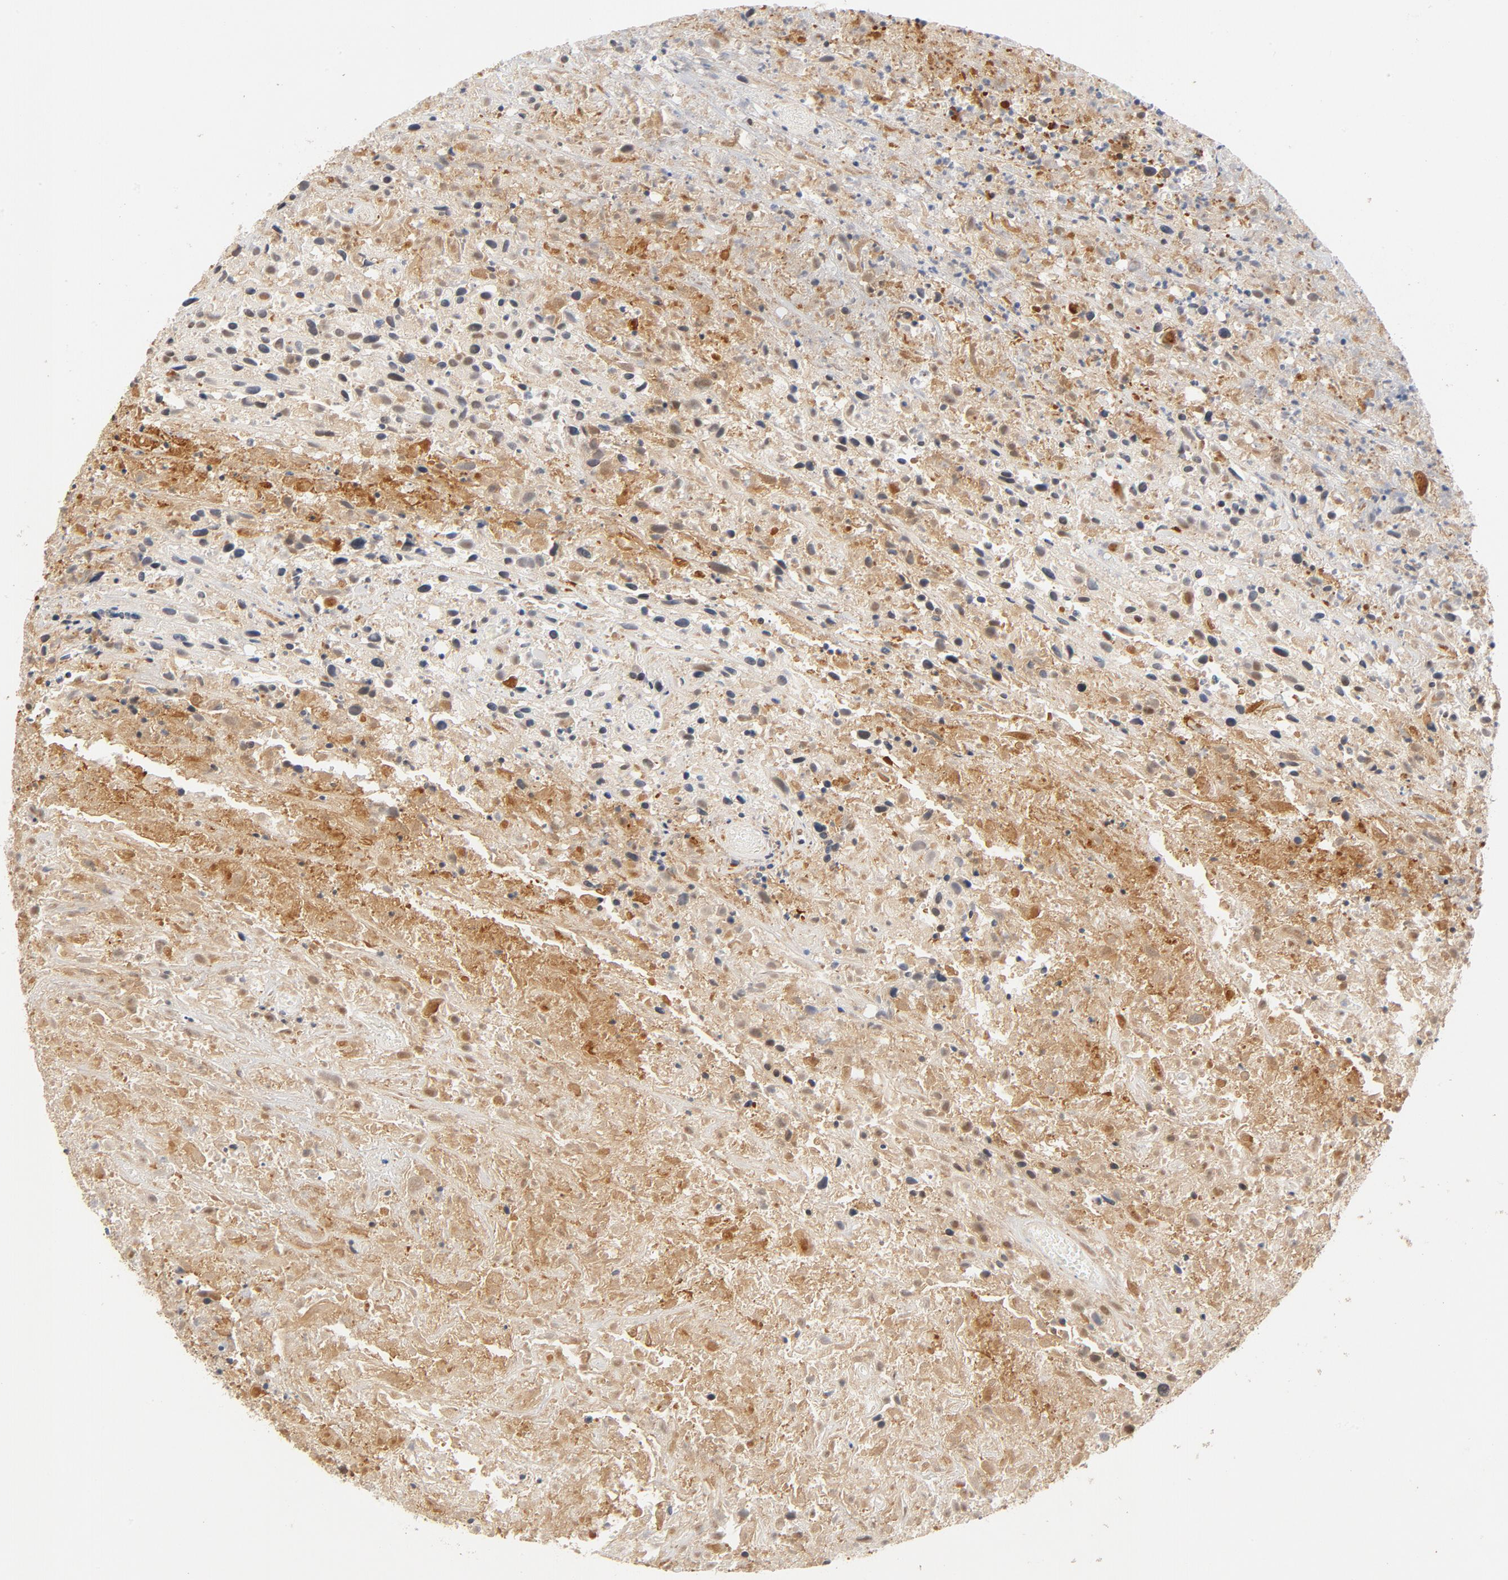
{"staining": {"intensity": "strong", "quantity": ">75%", "location": "cytoplasmic/membranous"}, "tissue": "urothelial cancer", "cell_type": "Tumor cells", "image_type": "cancer", "snomed": [{"axis": "morphology", "description": "Urothelial carcinoma, High grade"}, {"axis": "topography", "description": "Urinary bladder"}], "caption": "Immunohistochemistry (IHC) of human urothelial carcinoma (high-grade) demonstrates high levels of strong cytoplasmic/membranous positivity in approximately >75% of tumor cells.", "gene": "STAT1", "patient": {"sex": "male", "age": 61}}